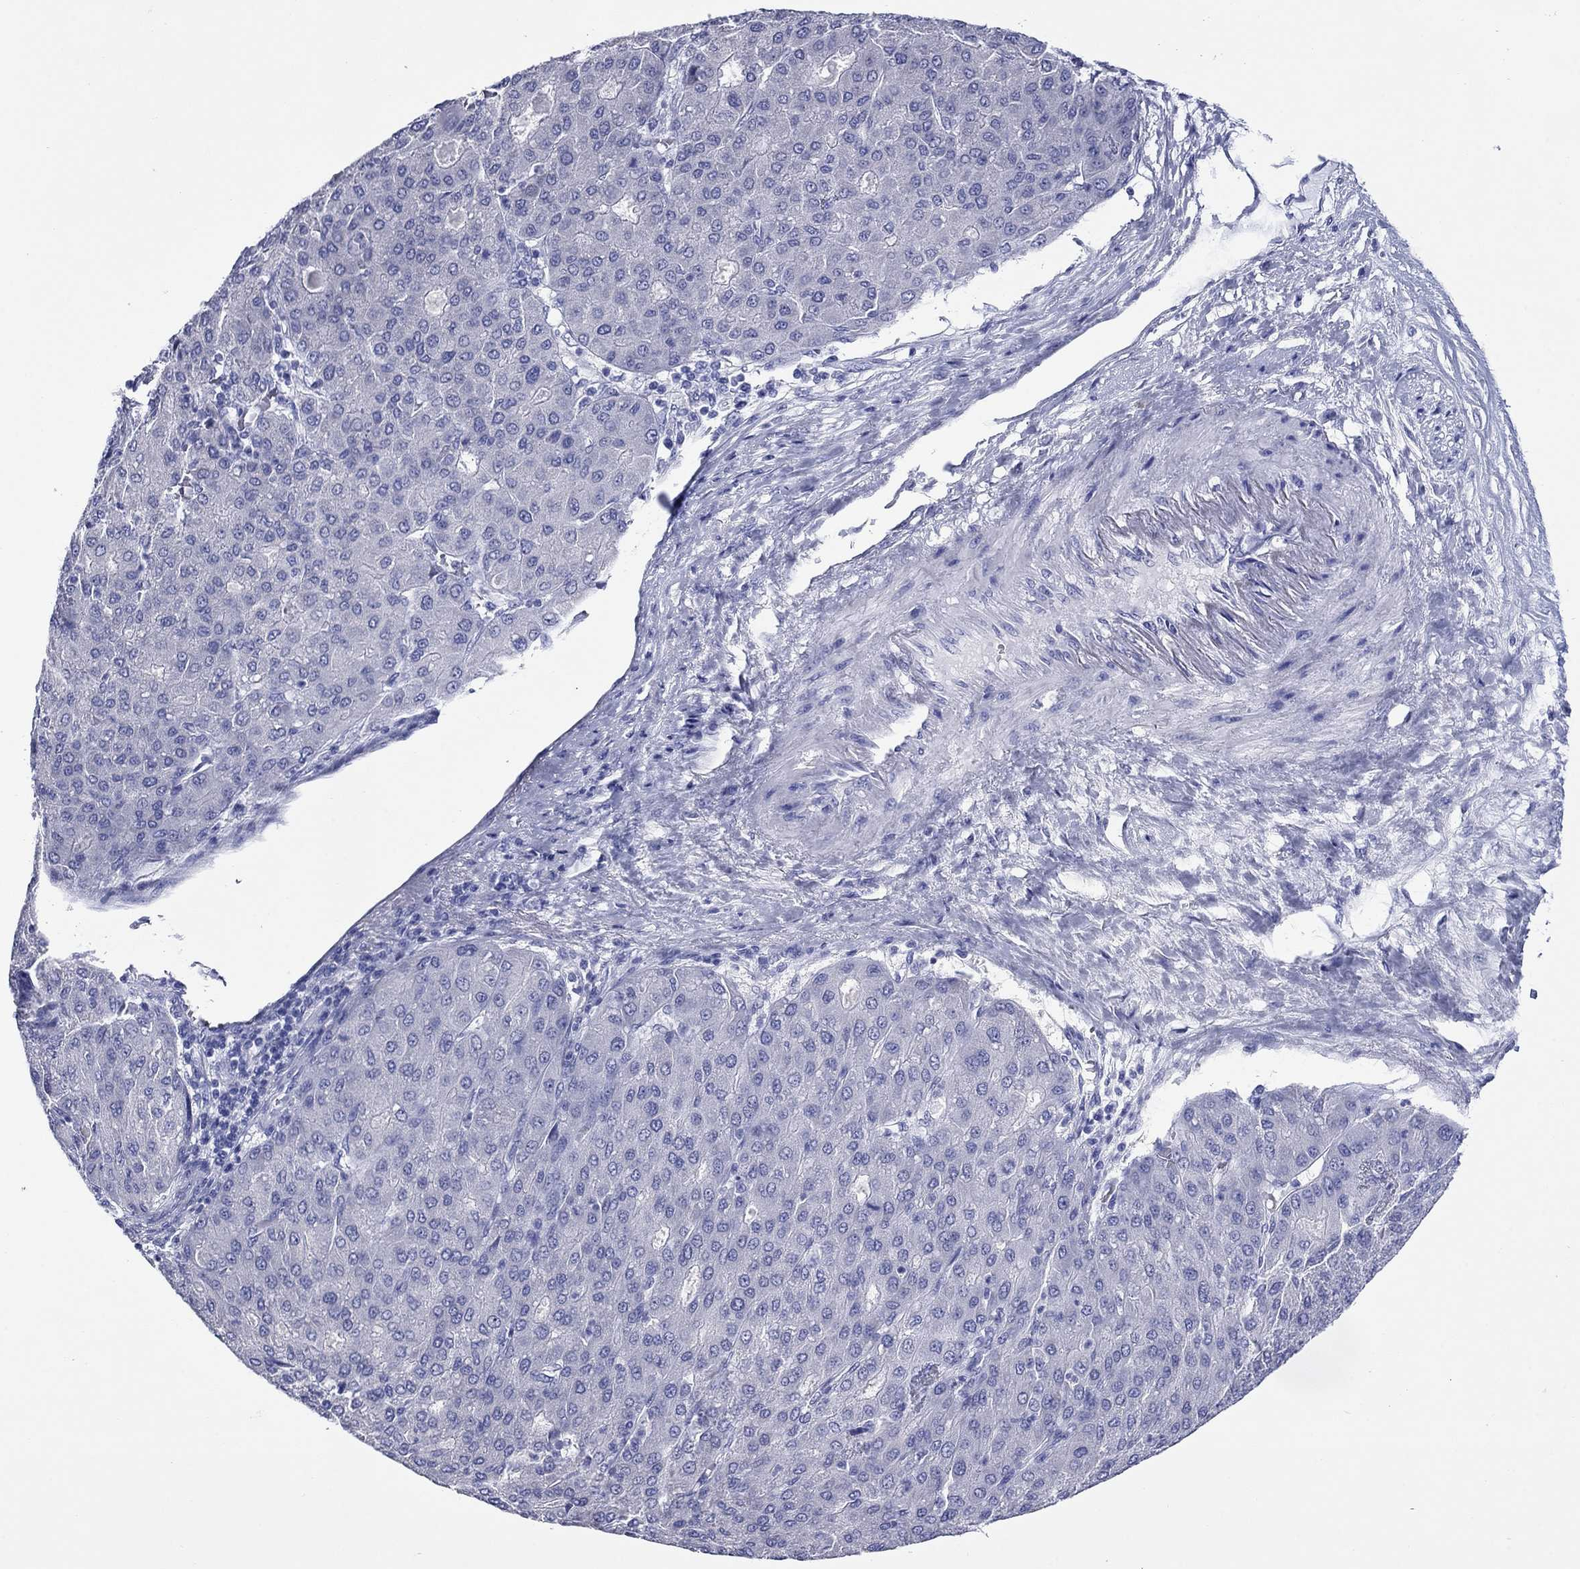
{"staining": {"intensity": "negative", "quantity": "none", "location": "none"}, "tissue": "liver cancer", "cell_type": "Tumor cells", "image_type": "cancer", "snomed": [{"axis": "morphology", "description": "Carcinoma, Hepatocellular, NOS"}, {"axis": "topography", "description": "Liver"}], "caption": "The histopathology image reveals no staining of tumor cells in liver cancer.", "gene": "GIP", "patient": {"sex": "male", "age": 65}}